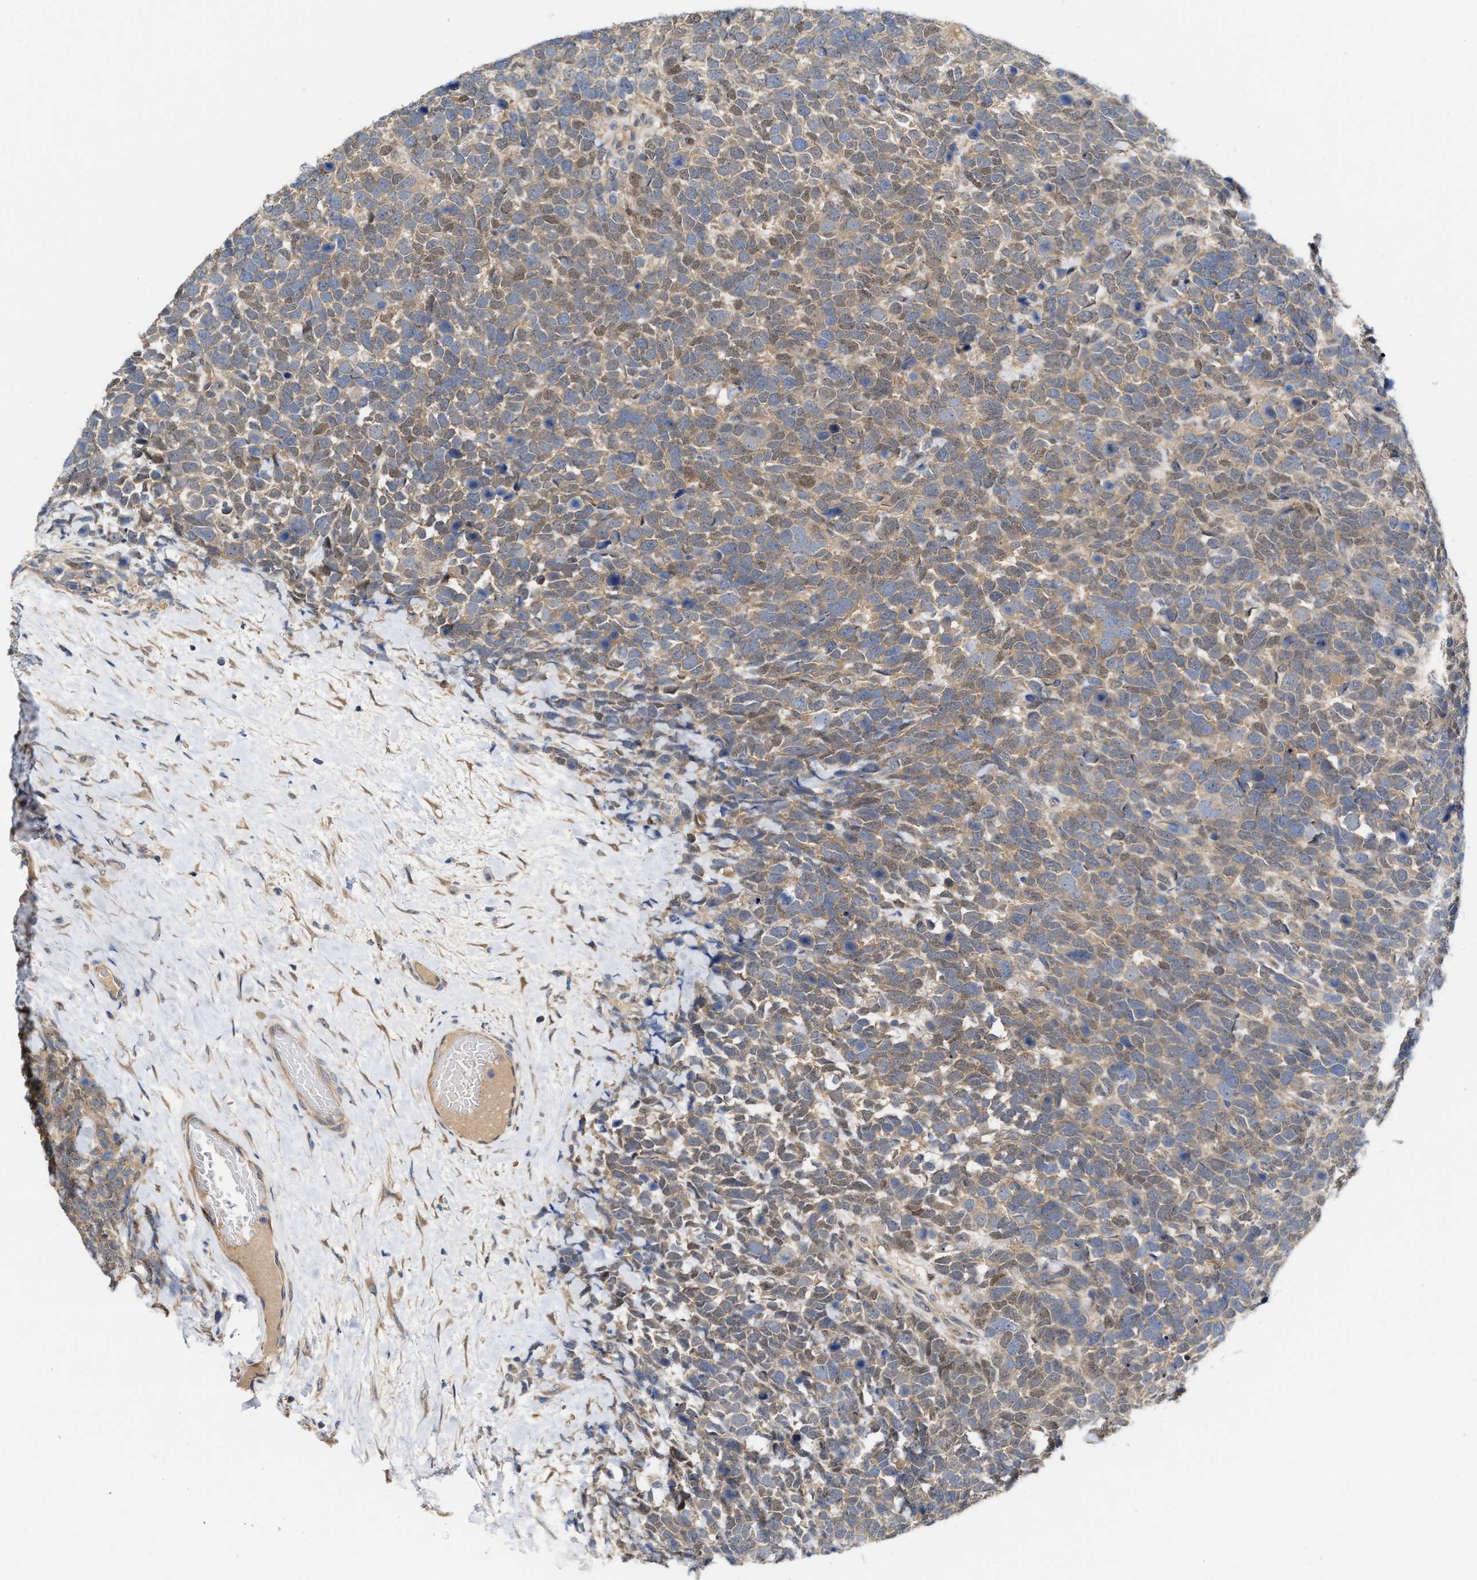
{"staining": {"intensity": "weak", "quantity": ">75%", "location": "cytoplasmic/membranous,nuclear"}, "tissue": "urothelial cancer", "cell_type": "Tumor cells", "image_type": "cancer", "snomed": [{"axis": "morphology", "description": "Urothelial carcinoma, High grade"}, {"axis": "topography", "description": "Urinary bladder"}], "caption": "The immunohistochemical stain highlights weak cytoplasmic/membranous and nuclear positivity in tumor cells of urothelial cancer tissue. The protein of interest is shown in brown color, while the nuclei are stained blue.", "gene": "BBLN", "patient": {"sex": "female", "age": 82}}